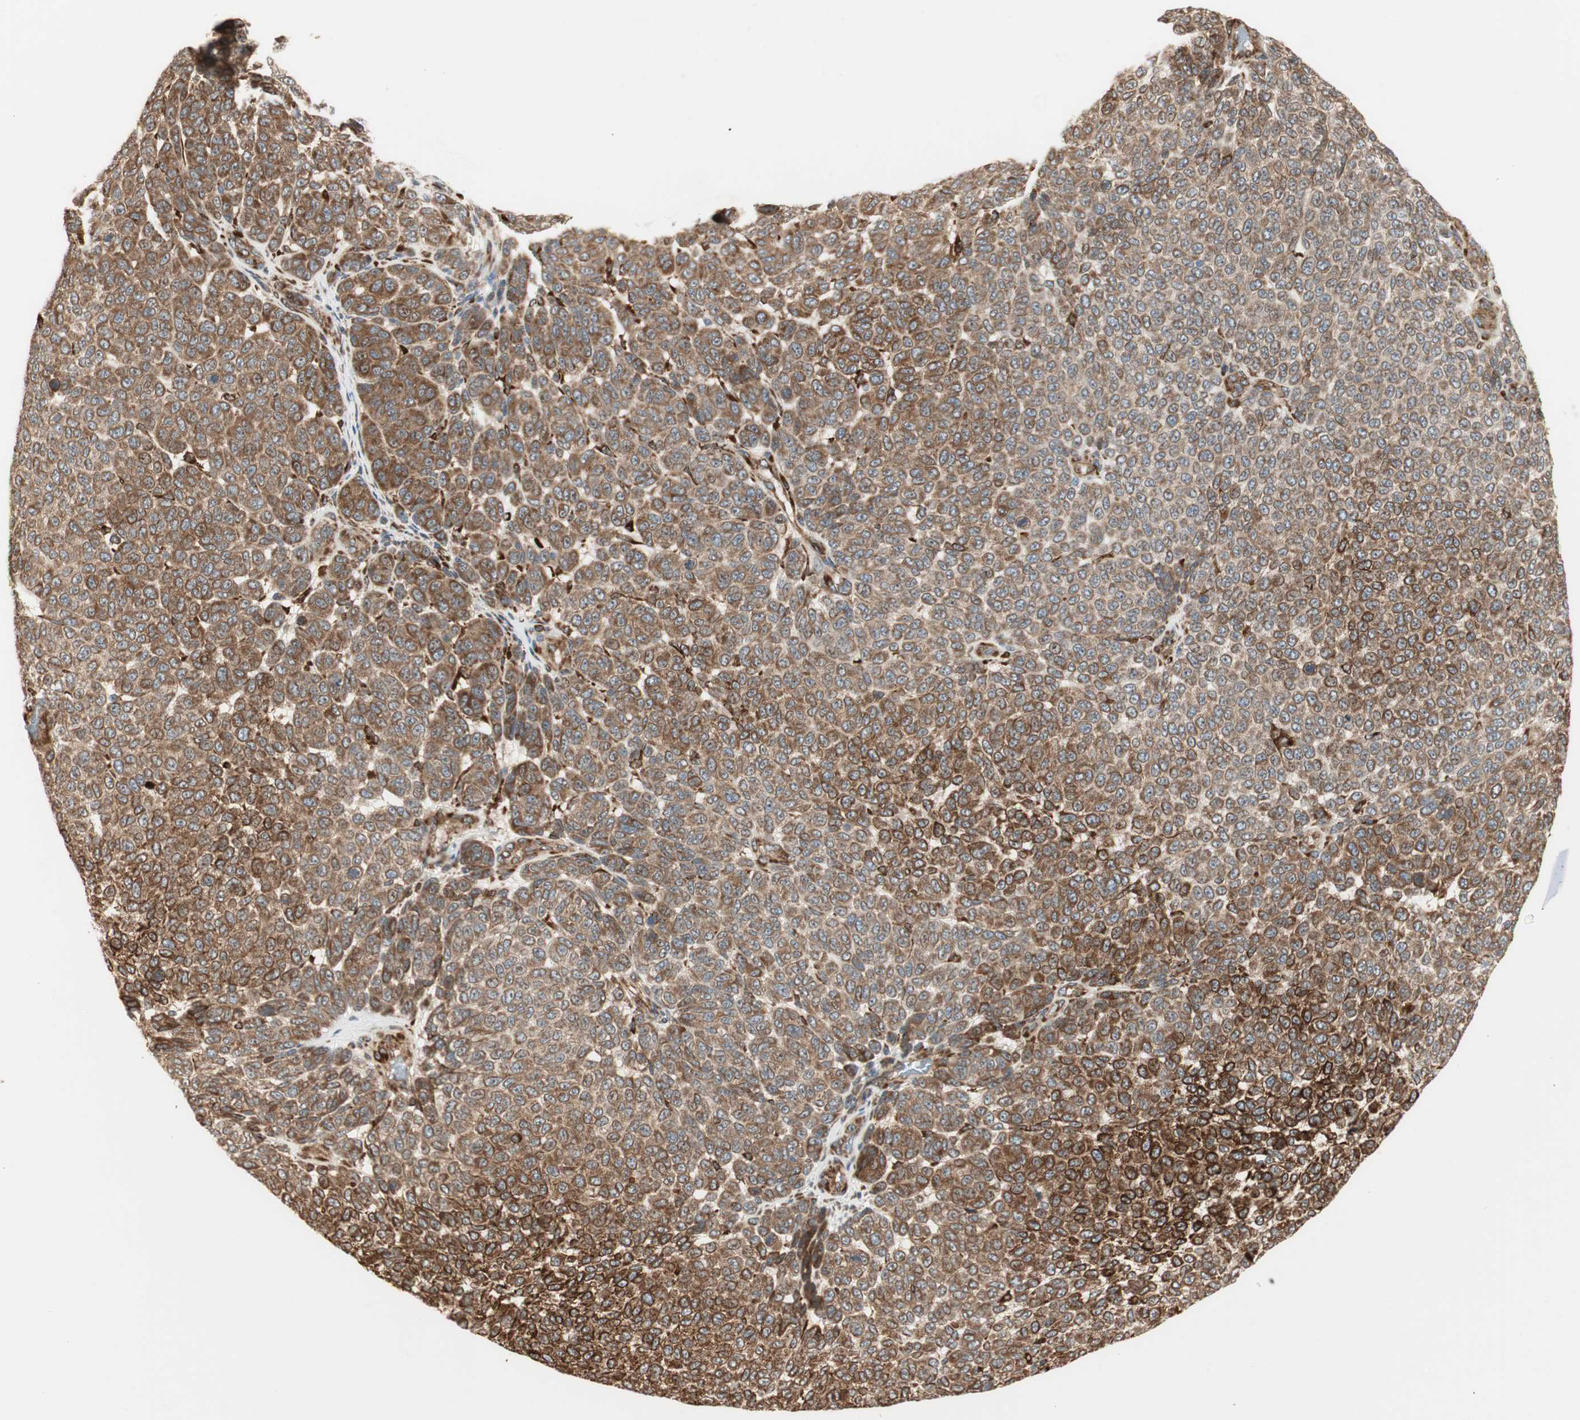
{"staining": {"intensity": "strong", "quantity": ">75%", "location": "cytoplasmic/membranous"}, "tissue": "melanoma", "cell_type": "Tumor cells", "image_type": "cancer", "snomed": [{"axis": "morphology", "description": "Malignant melanoma, NOS"}, {"axis": "topography", "description": "Skin"}], "caption": "Tumor cells display high levels of strong cytoplasmic/membranous staining in about >75% of cells in human melanoma.", "gene": "P4HA1", "patient": {"sex": "male", "age": 59}}